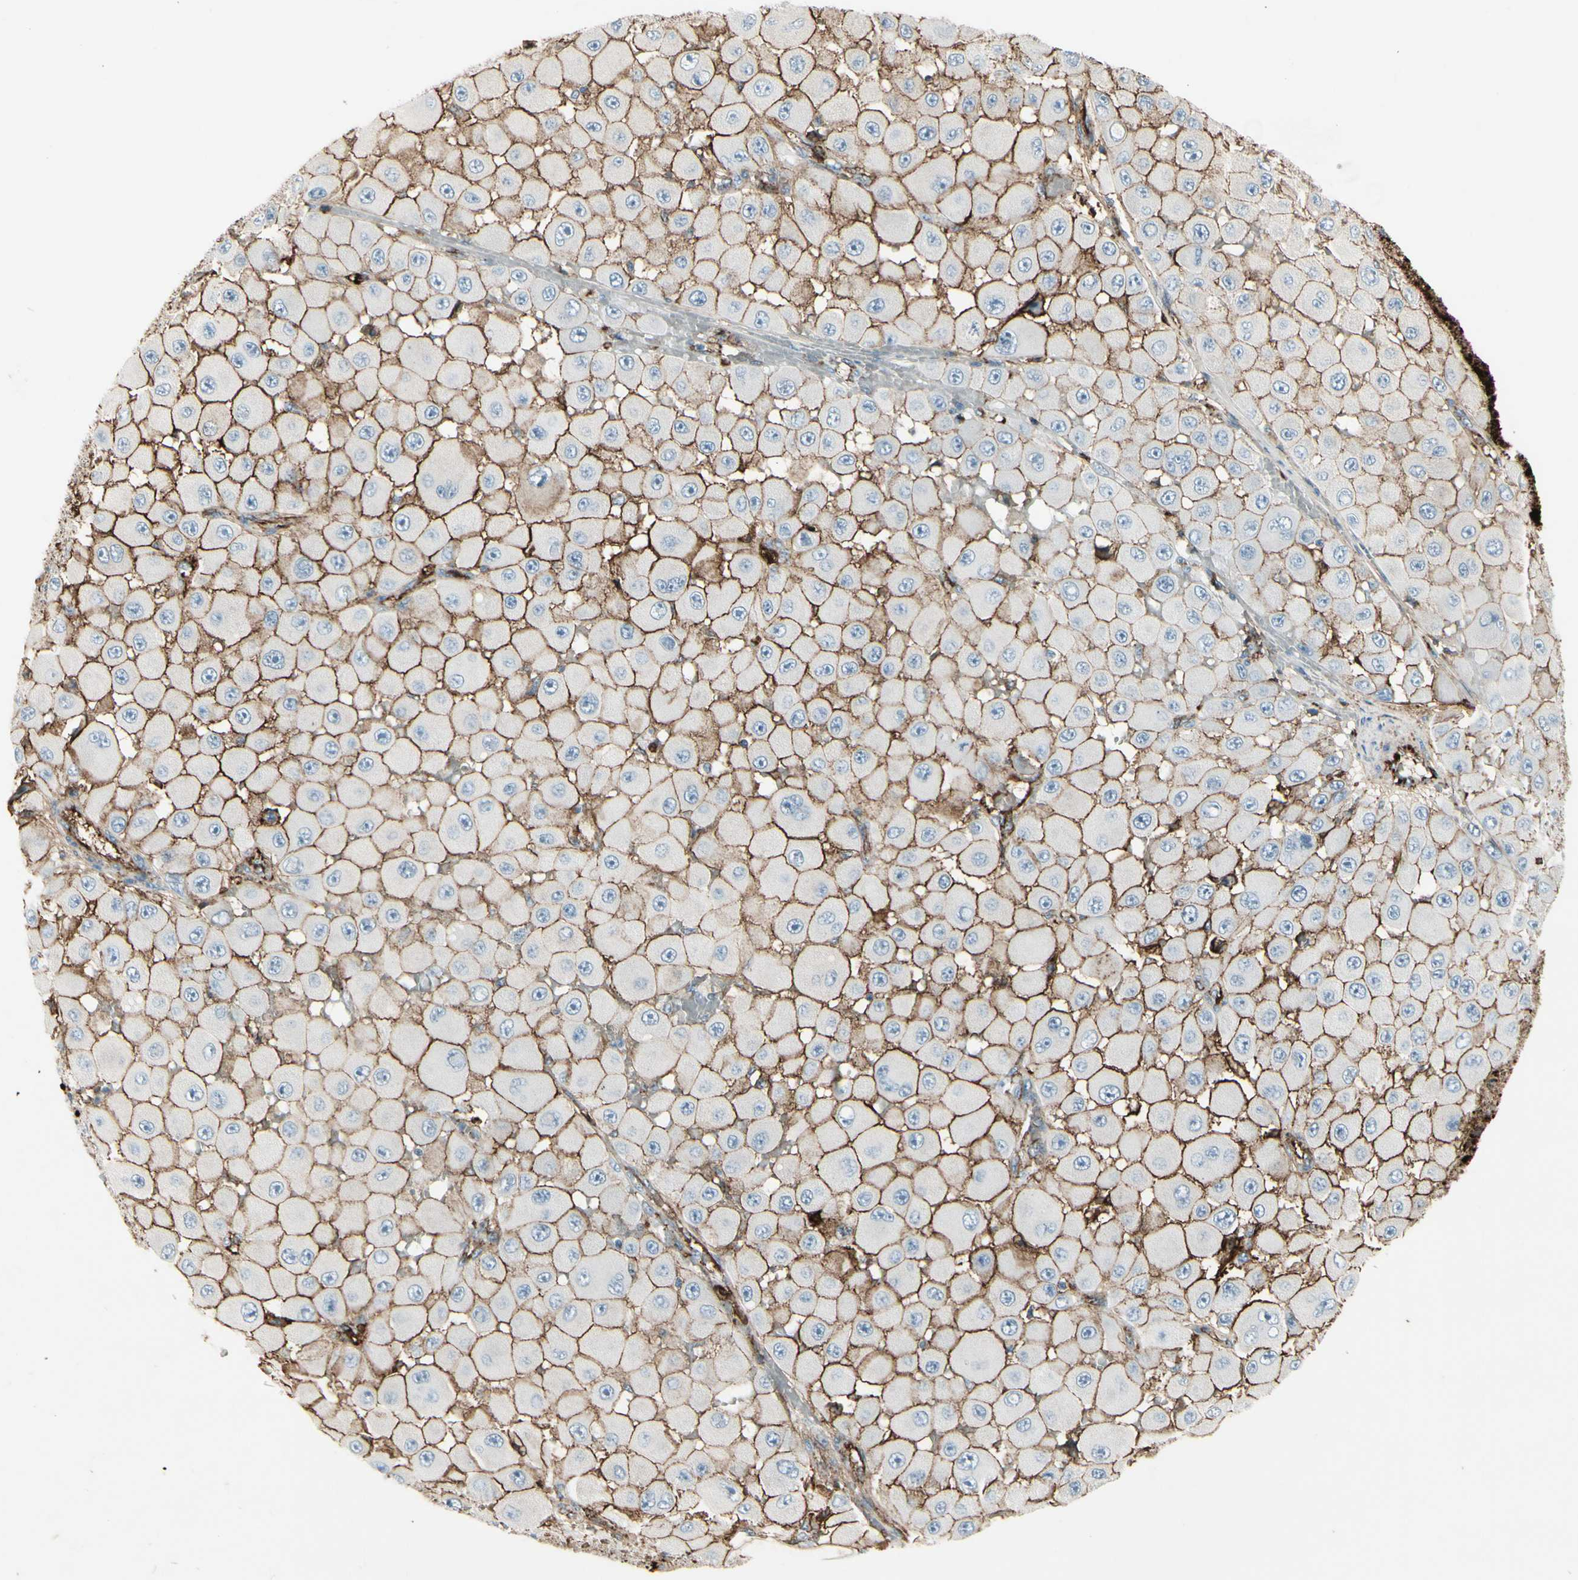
{"staining": {"intensity": "moderate", "quantity": "25%-75%", "location": "cytoplasmic/membranous"}, "tissue": "melanoma", "cell_type": "Tumor cells", "image_type": "cancer", "snomed": [{"axis": "morphology", "description": "Malignant melanoma, NOS"}, {"axis": "topography", "description": "Skin"}], "caption": "Melanoma tissue displays moderate cytoplasmic/membranous expression in approximately 25%-75% of tumor cells, visualized by immunohistochemistry.", "gene": "IGHG1", "patient": {"sex": "female", "age": 81}}